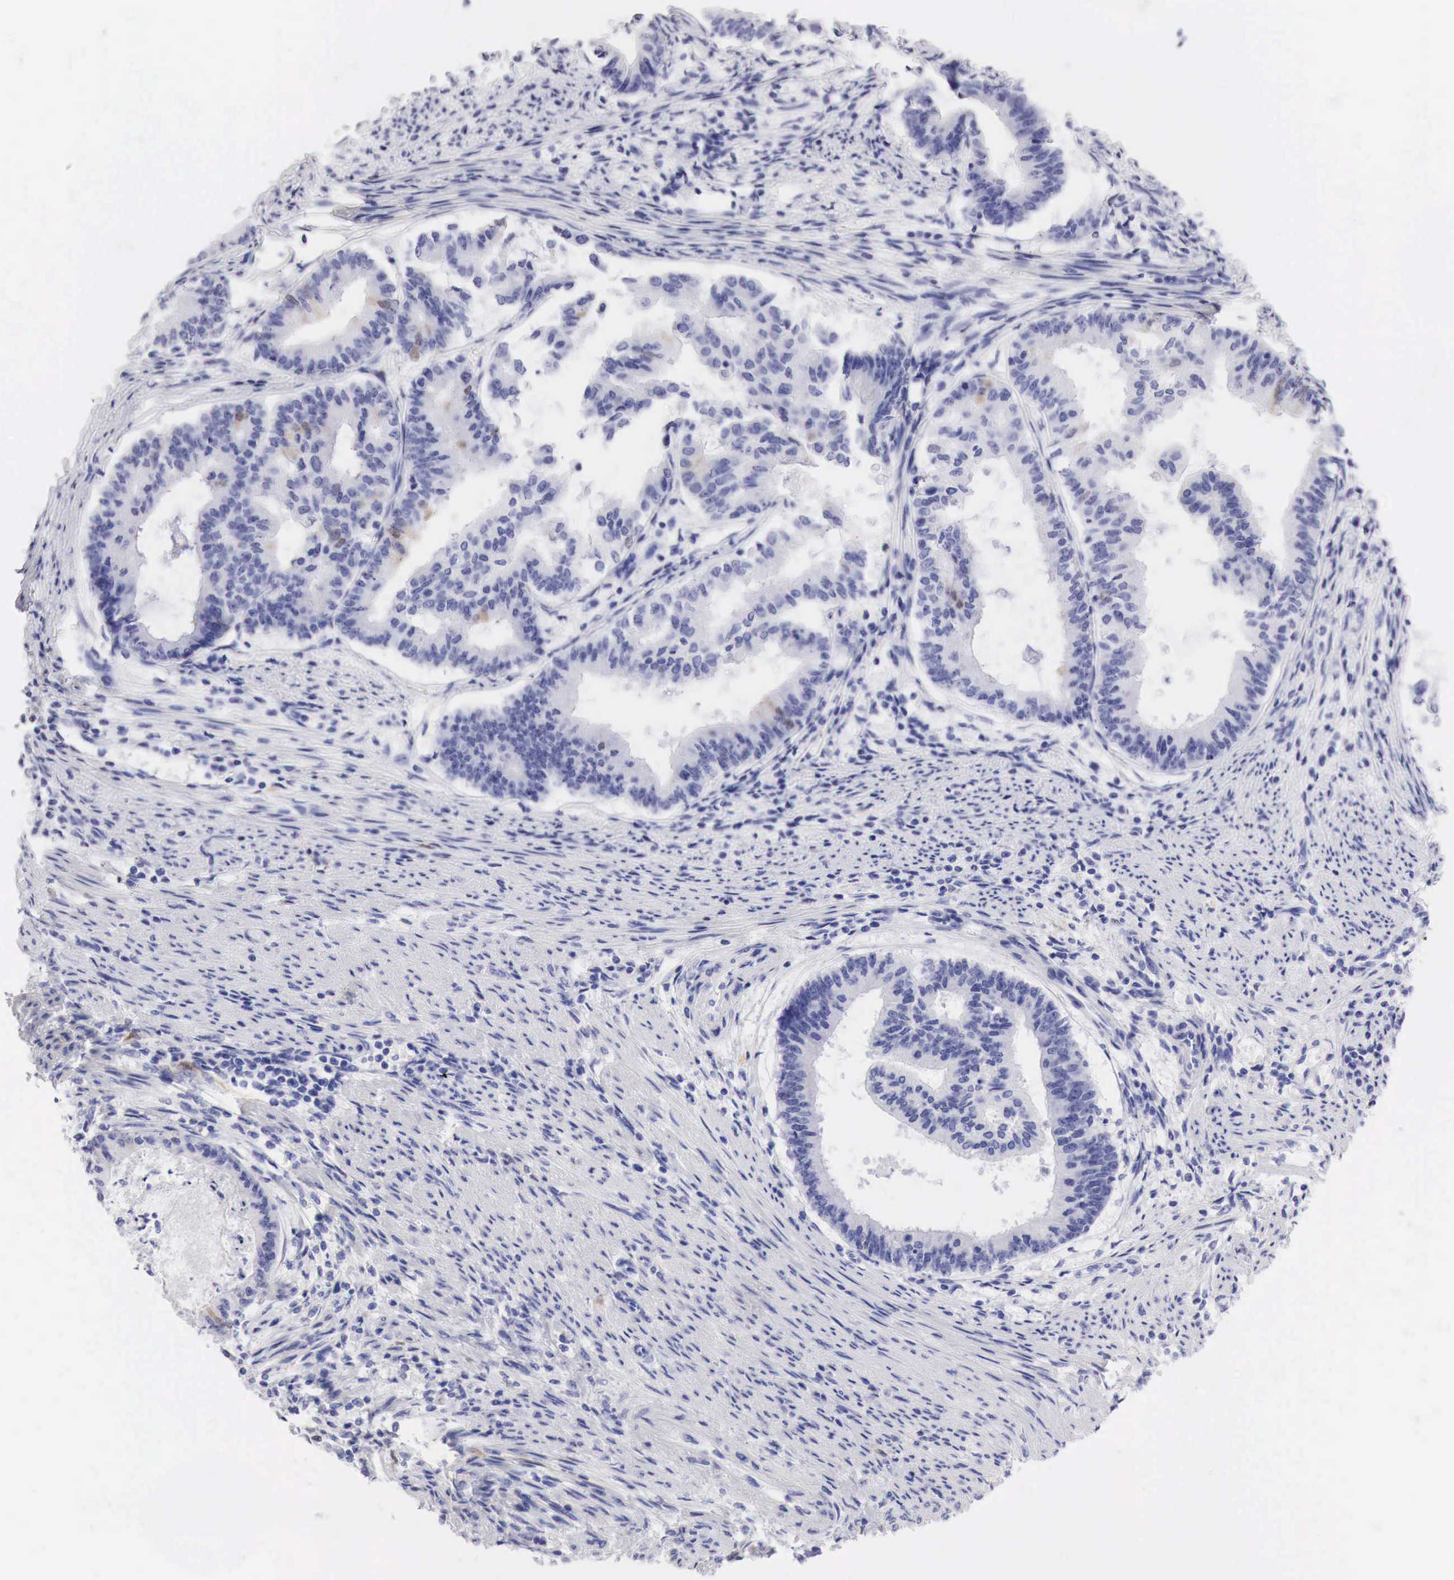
{"staining": {"intensity": "moderate", "quantity": "25%-75%", "location": "cytoplasmic/membranous"}, "tissue": "endometrial cancer", "cell_type": "Tumor cells", "image_type": "cancer", "snomed": [{"axis": "morphology", "description": "Adenocarcinoma, NOS"}, {"axis": "topography", "description": "Endometrium"}], "caption": "Human adenocarcinoma (endometrial) stained for a protein (brown) shows moderate cytoplasmic/membranous positive positivity in approximately 25%-75% of tumor cells.", "gene": "CDKN2A", "patient": {"sex": "female", "age": 63}}